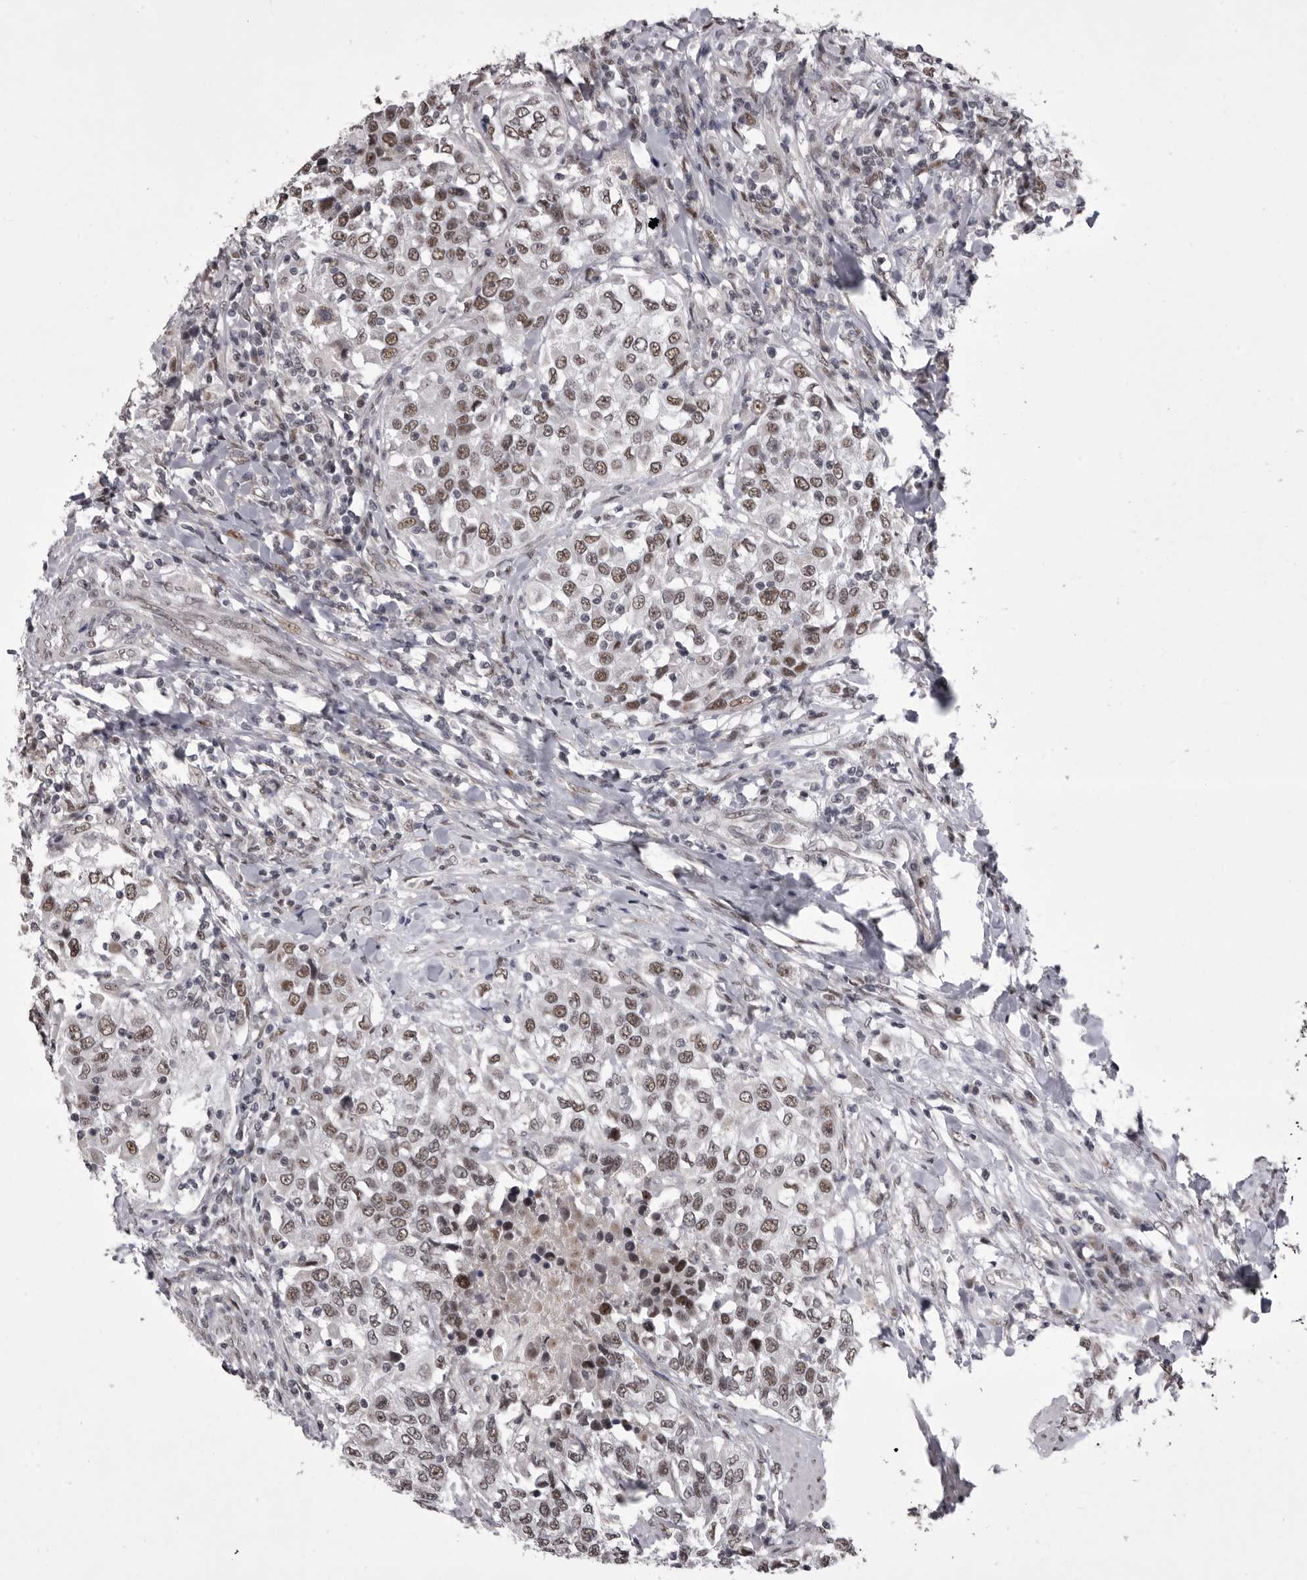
{"staining": {"intensity": "weak", "quantity": ">75%", "location": "nuclear"}, "tissue": "urothelial cancer", "cell_type": "Tumor cells", "image_type": "cancer", "snomed": [{"axis": "morphology", "description": "Urothelial carcinoma, High grade"}, {"axis": "topography", "description": "Urinary bladder"}], "caption": "Protein expression analysis of urothelial carcinoma (high-grade) reveals weak nuclear positivity in approximately >75% of tumor cells.", "gene": "PRPF3", "patient": {"sex": "female", "age": 80}}